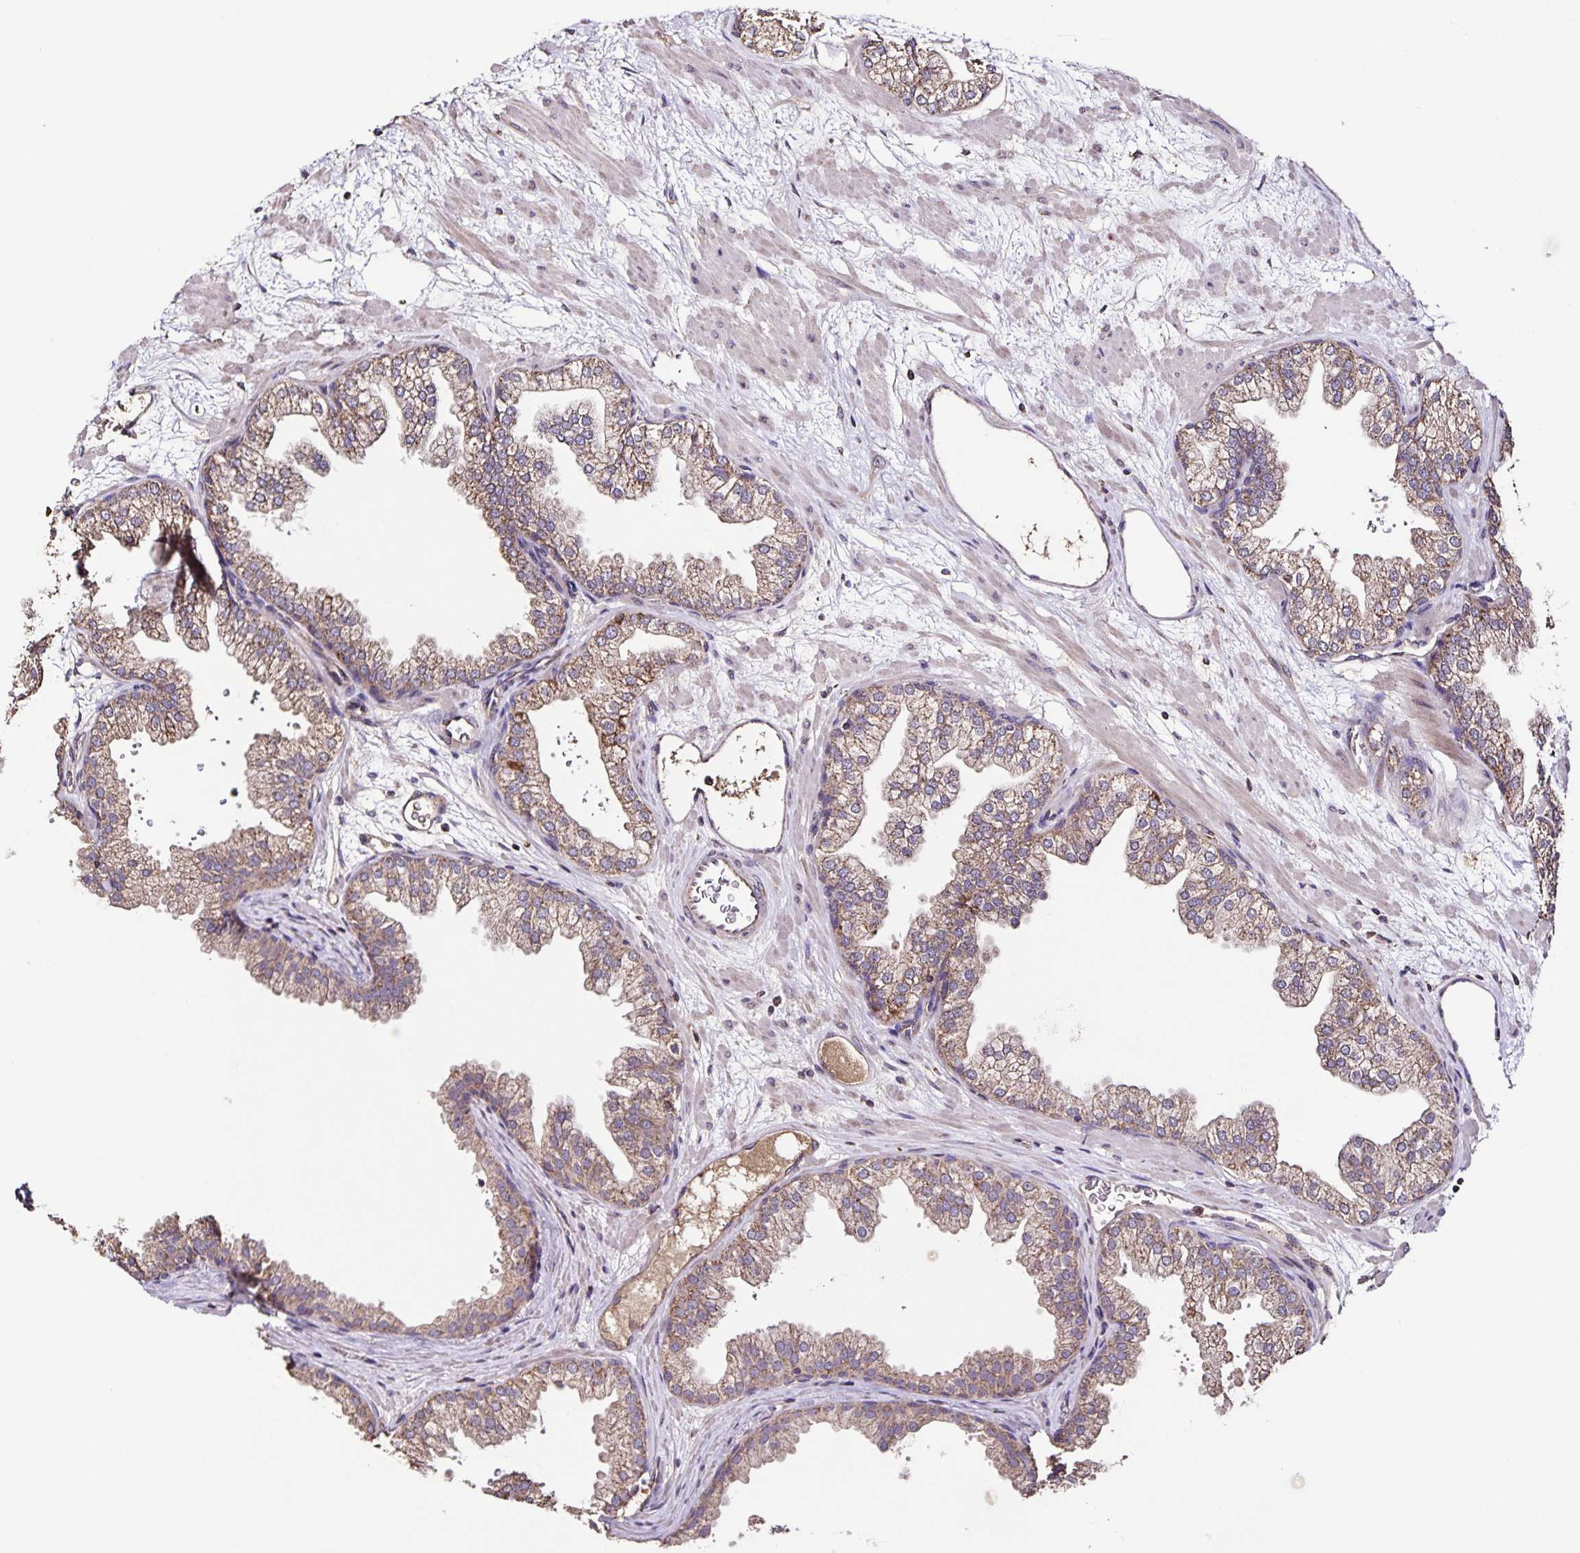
{"staining": {"intensity": "weak", "quantity": ">75%", "location": "cytoplasmic/membranous"}, "tissue": "prostate", "cell_type": "Glandular cells", "image_type": "normal", "snomed": [{"axis": "morphology", "description": "Normal tissue, NOS"}, {"axis": "topography", "description": "Prostate"}], "caption": "Glandular cells demonstrate weak cytoplasmic/membranous positivity in about >75% of cells in unremarkable prostate. (DAB IHC, brown staining for protein, blue staining for nuclei).", "gene": "MAN1A1", "patient": {"sex": "male", "age": 37}}